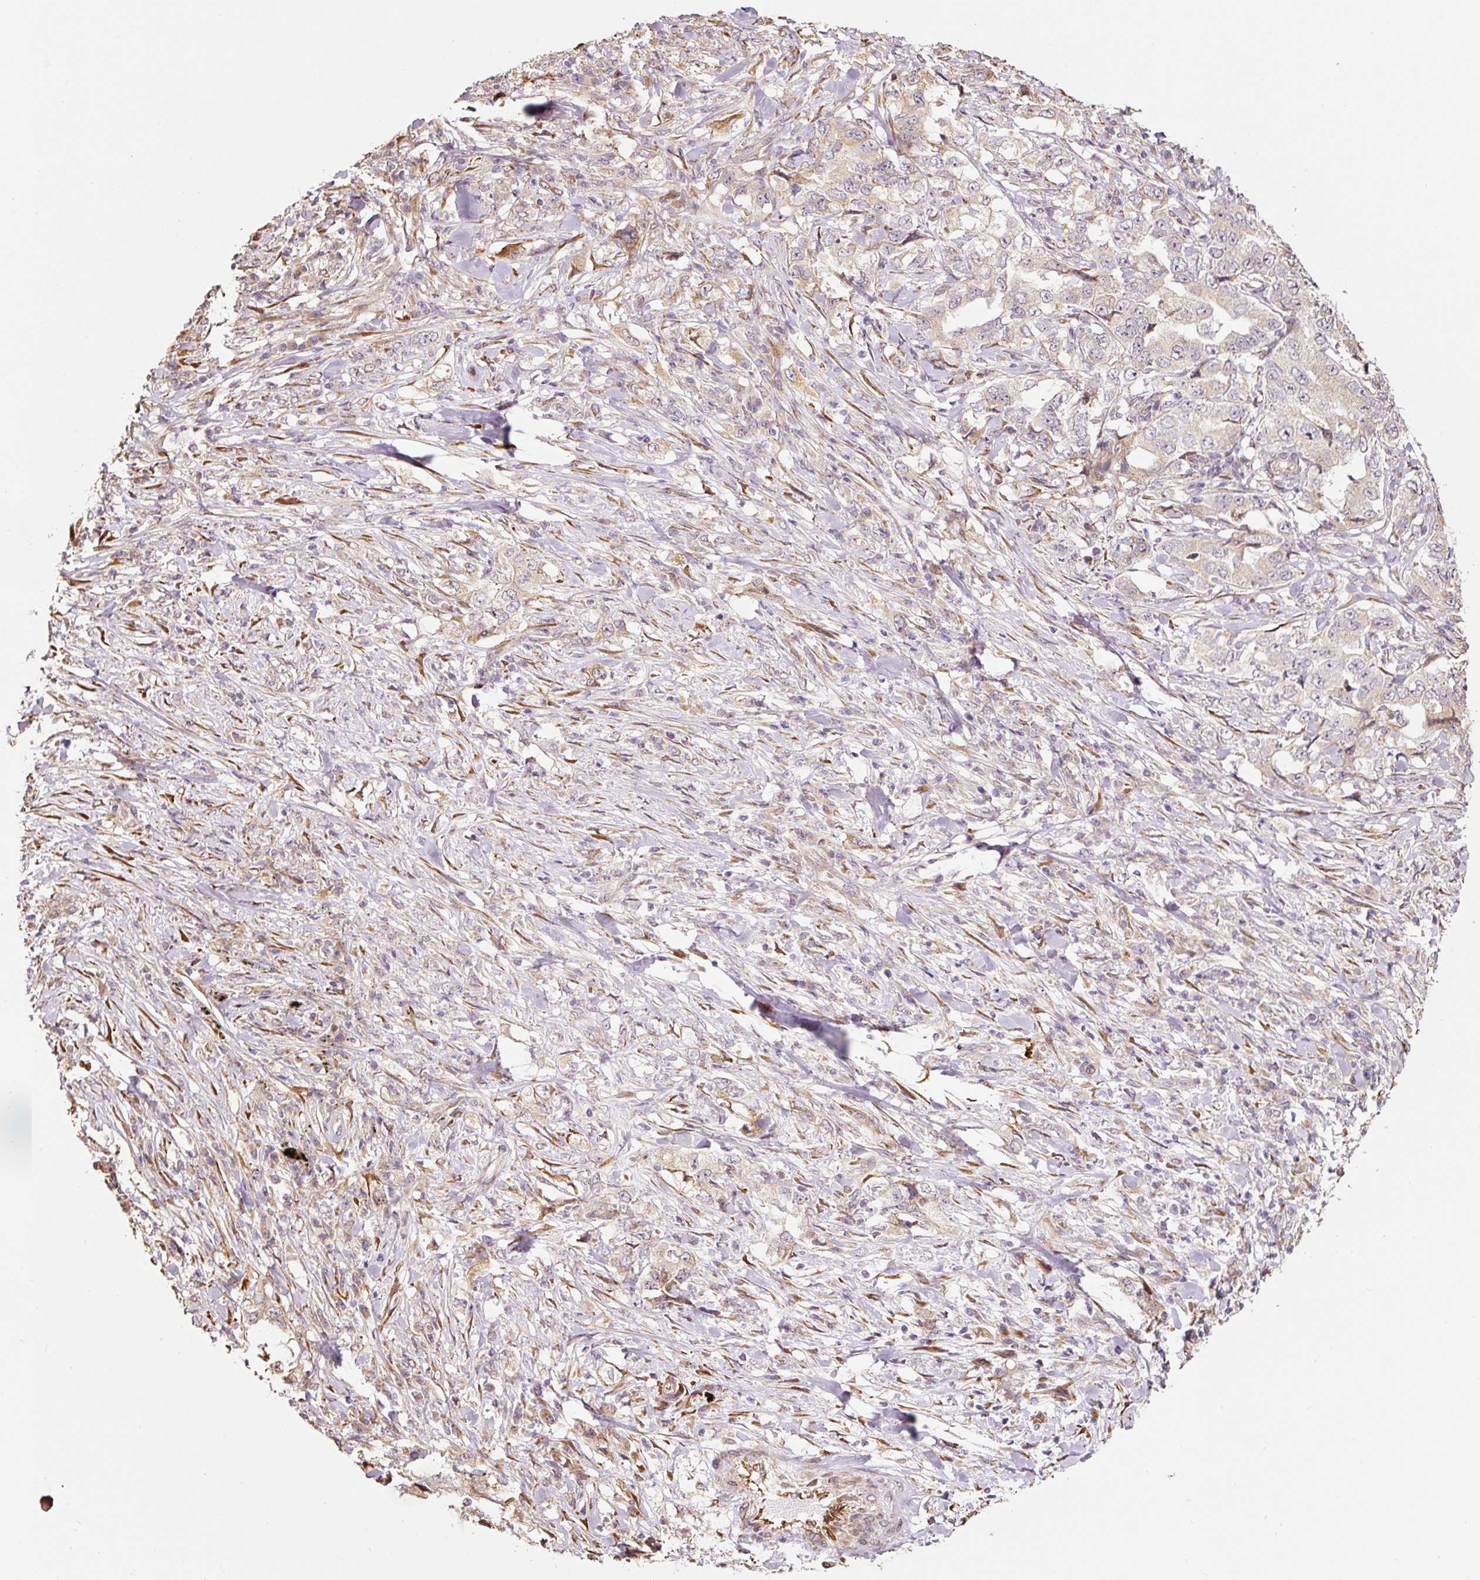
{"staining": {"intensity": "weak", "quantity": "<25%", "location": "cytoplasmic/membranous"}, "tissue": "lung cancer", "cell_type": "Tumor cells", "image_type": "cancer", "snomed": [{"axis": "morphology", "description": "Adenocarcinoma, NOS"}, {"axis": "topography", "description": "Lung"}], "caption": "High power microscopy histopathology image of an immunohistochemistry micrograph of adenocarcinoma (lung), revealing no significant staining in tumor cells.", "gene": "ETF1", "patient": {"sex": "female", "age": 51}}